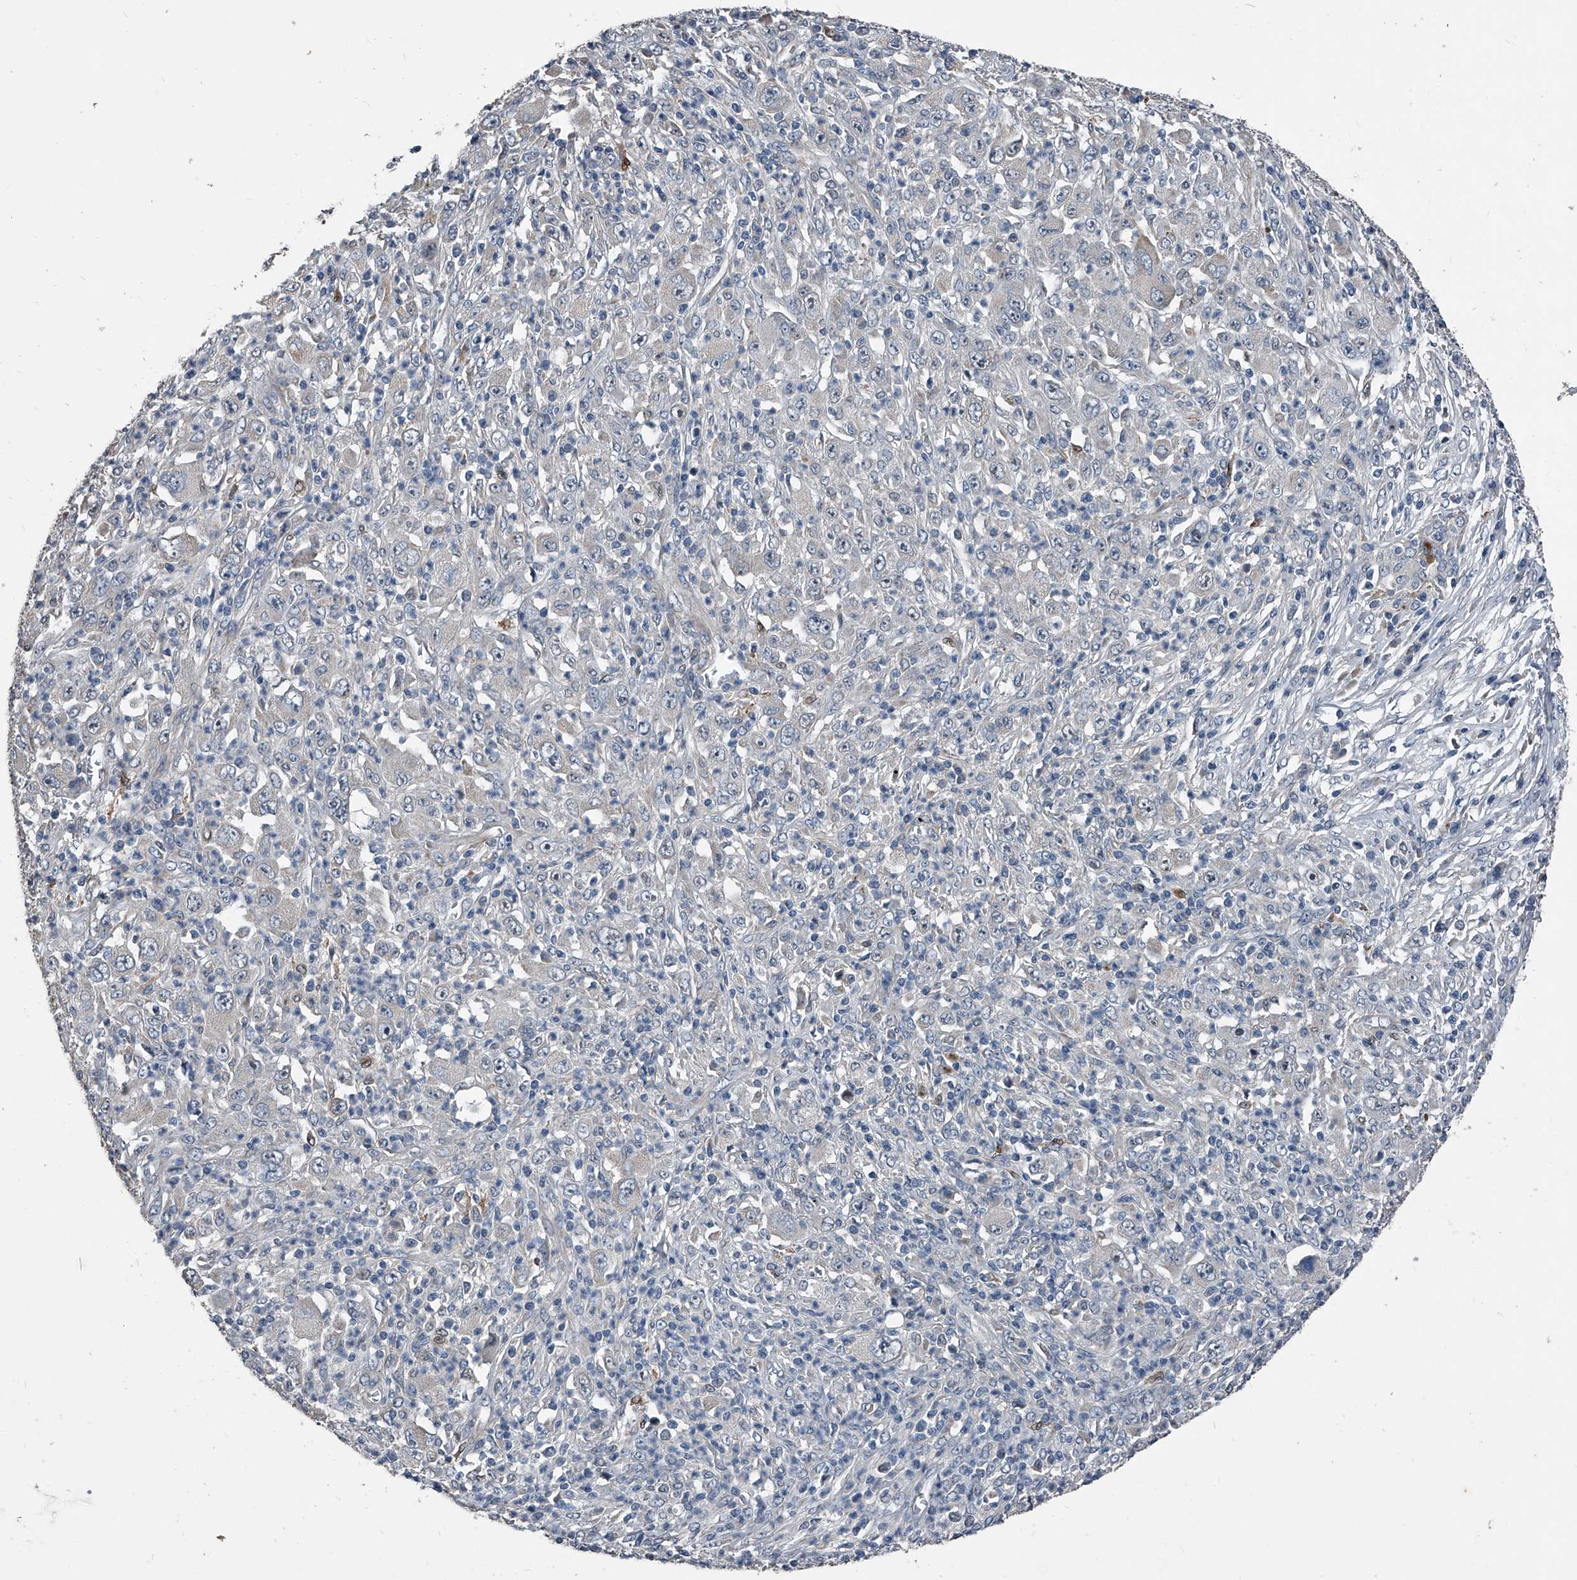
{"staining": {"intensity": "negative", "quantity": "none", "location": "none"}, "tissue": "melanoma", "cell_type": "Tumor cells", "image_type": "cancer", "snomed": [{"axis": "morphology", "description": "Malignant melanoma, Metastatic site"}, {"axis": "topography", "description": "Skin"}], "caption": "Tumor cells are negative for protein expression in human malignant melanoma (metastatic site).", "gene": "PHACTR1", "patient": {"sex": "female", "age": 56}}